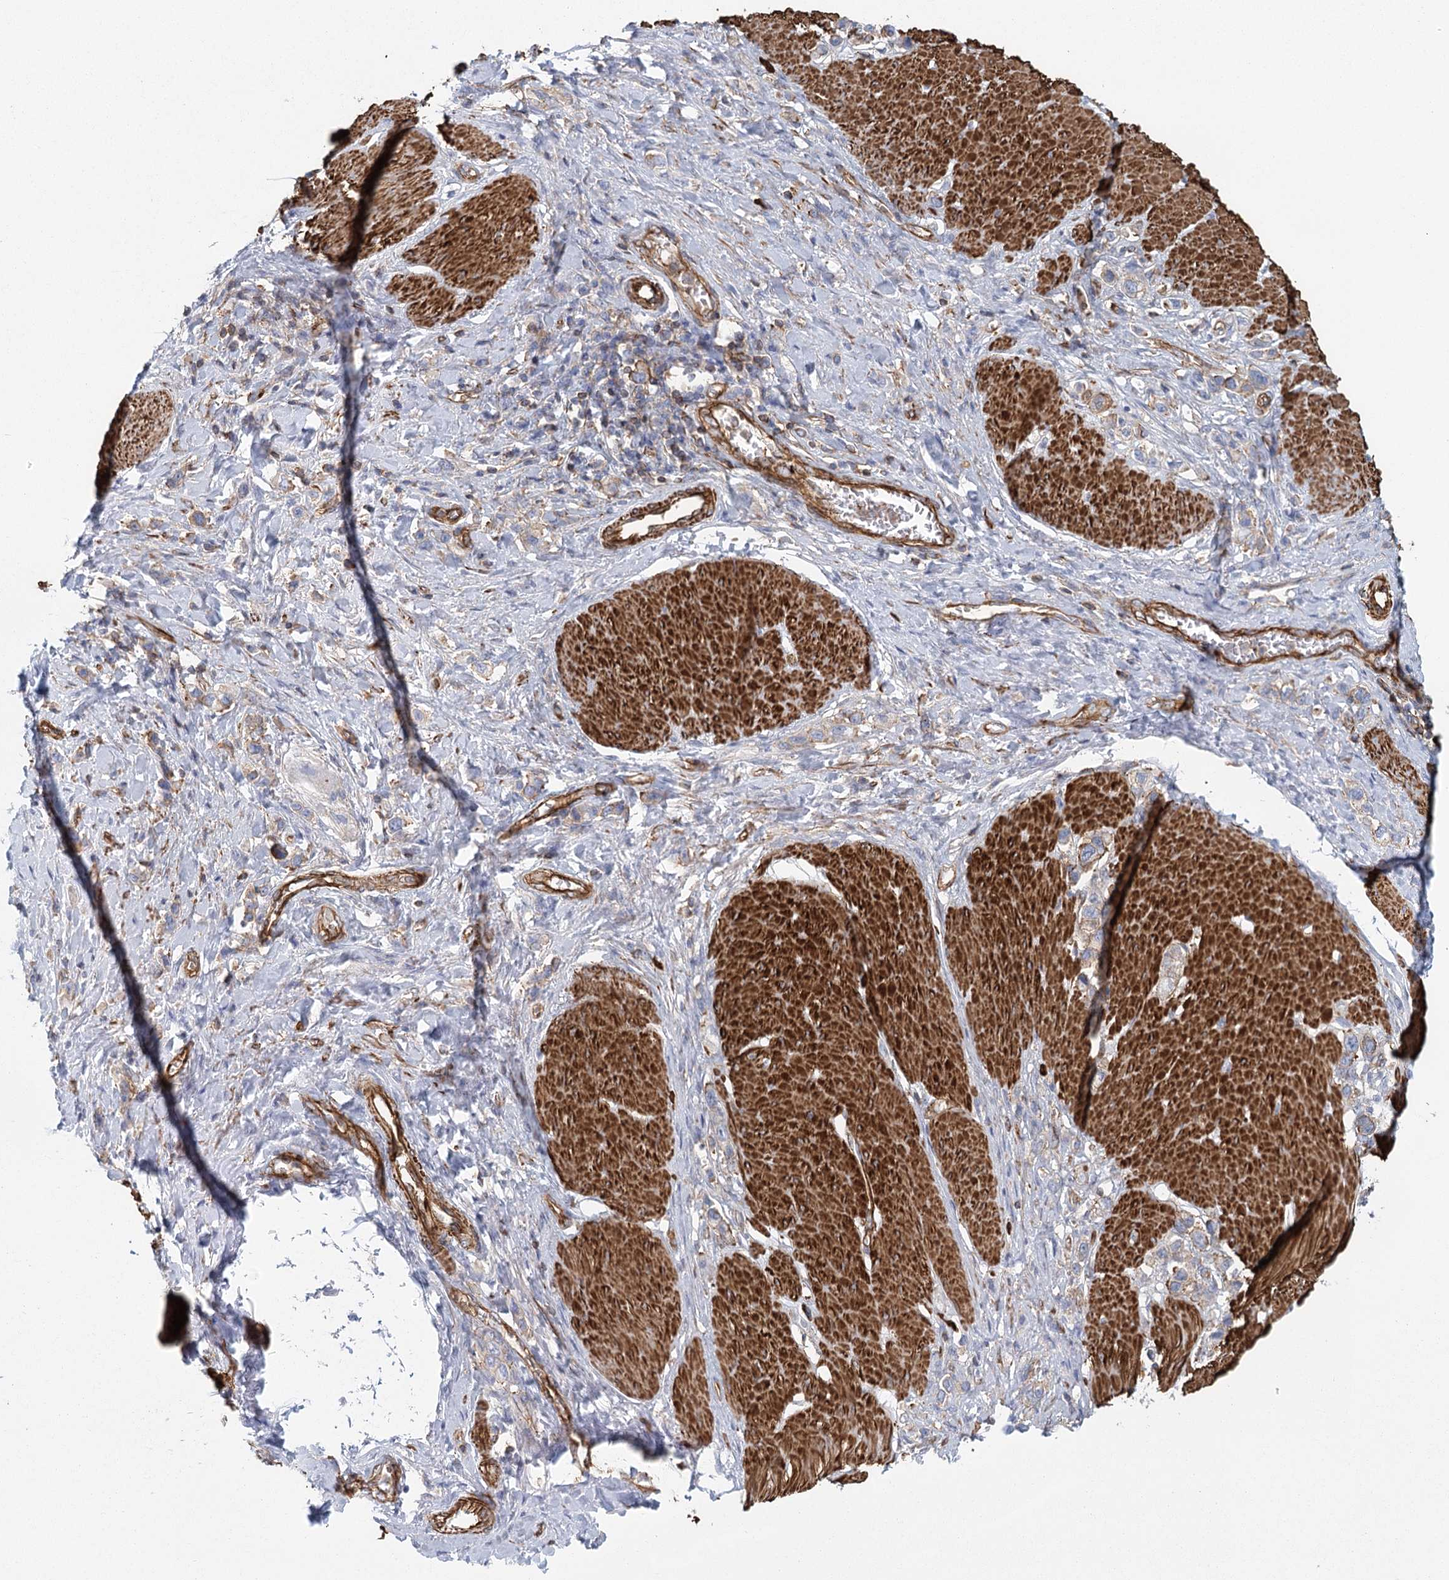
{"staining": {"intensity": "weak", "quantity": "<25%", "location": "cytoplasmic/membranous"}, "tissue": "stomach cancer", "cell_type": "Tumor cells", "image_type": "cancer", "snomed": [{"axis": "morphology", "description": "Normal tissue, NOS"}, {"axis": "morphology", "description": "Adenocarcinoma, NOS"}, {"axis": "topography", "description": "Stomach, upper"}, {"axis": "topography", "description": "Stomach"}], "caption": "Human stomach cancer stained for a protein using immunohistochemistry reveals no expression in tumor cells.", "gene": "IFT46", "patient": {"sex": "female", "age": 65}}